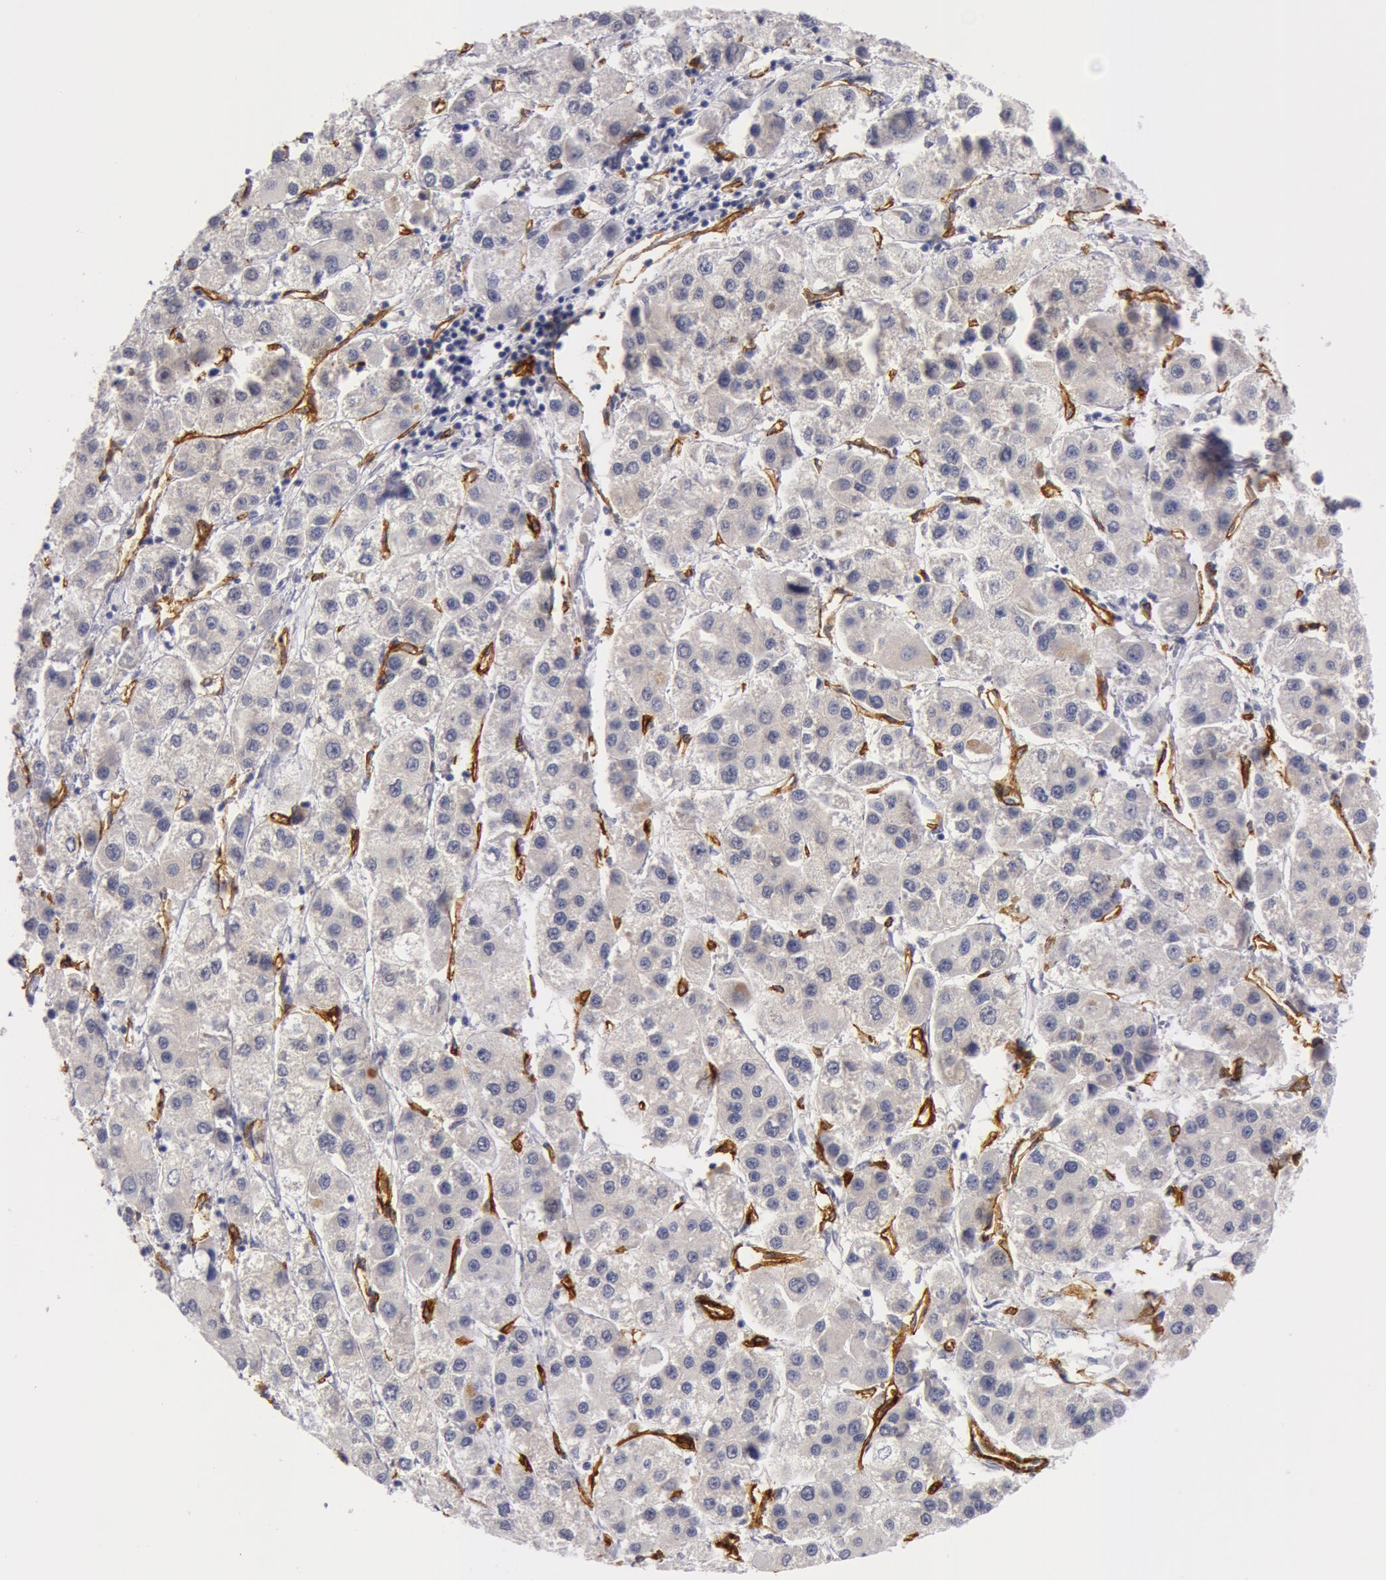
{"staining": {"intensity": "negative", "quantity": "none", "location": "none"}, "tissue": "liver cancer", "cell_type": "Tumor cells", "image_type": "cancer", "snomed": [{"axis": "morphology", "description": "Carcinoma, Hepatocellular, NOS"}, {"axis": "topography", "description": "Liver"}], "caption": "An image of human liver cancer is negative for staining in tumor cells. (Stains: DAB (3,3'-diaminobenzidine) immunohistochemistry (IHC) with hematoxylin counter stain, Microscopy: brightfield microscopy at high magnification).", "gene": "IL23A", "patient": {"sex": "female", "age": 85}}